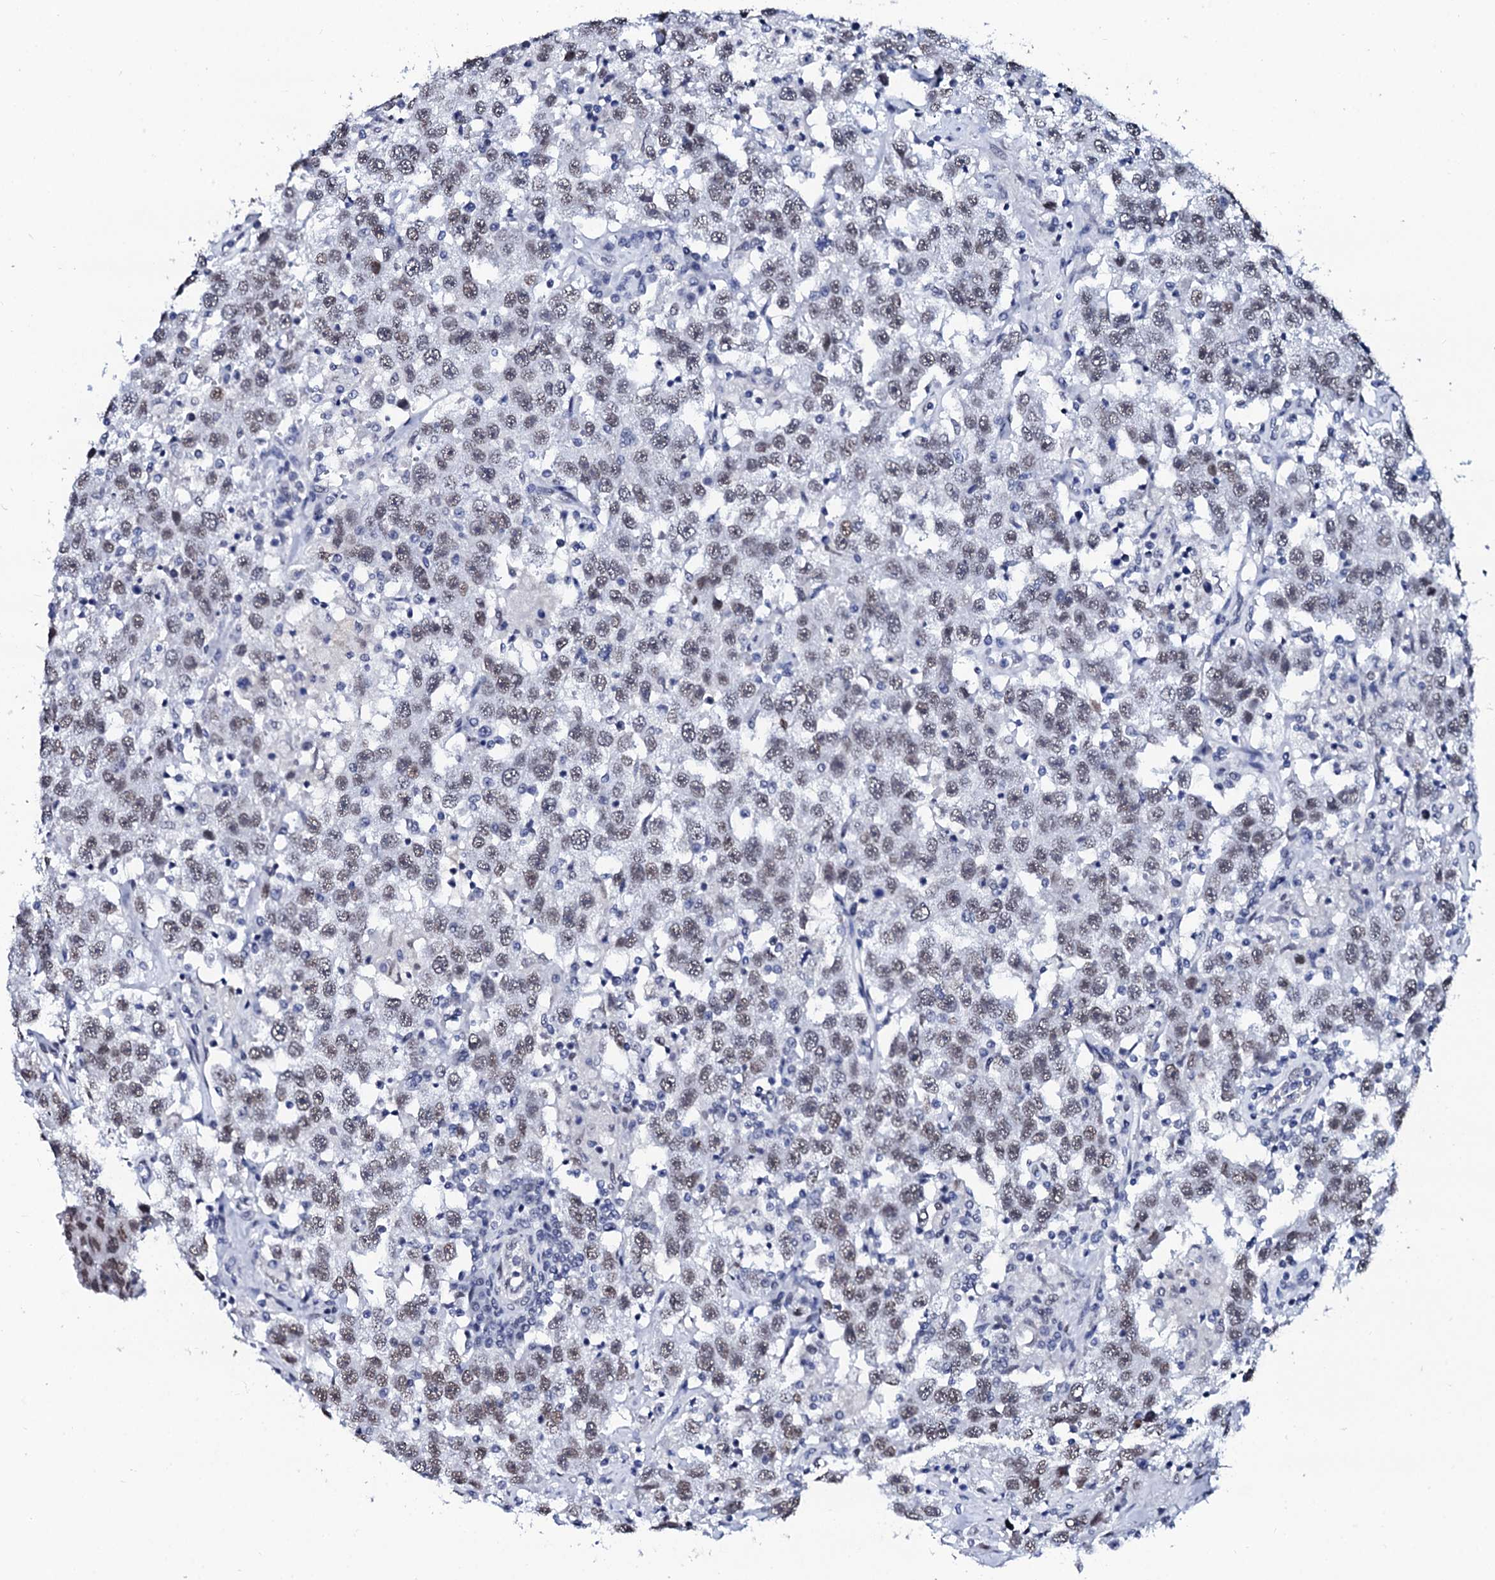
{"staining": {"intensity": "weak", "quantity": ">75%", "location": "nuclear"}, "tissue": "testis cancer", "cell_type": "Tumor cells", "image_type": "cancer", "snomed": [{"axis": "morphology", "description": "Seminoma, NOS"}, {"axis": "topography", "description": "Testis"}], "caption": "Protein analysis of testis seminoma tissue exhibits weak nuclear staining in approximately >75% of tumor cells.", "gene": "SPATA19", "patient": {"sex": "male", "age": 41}}